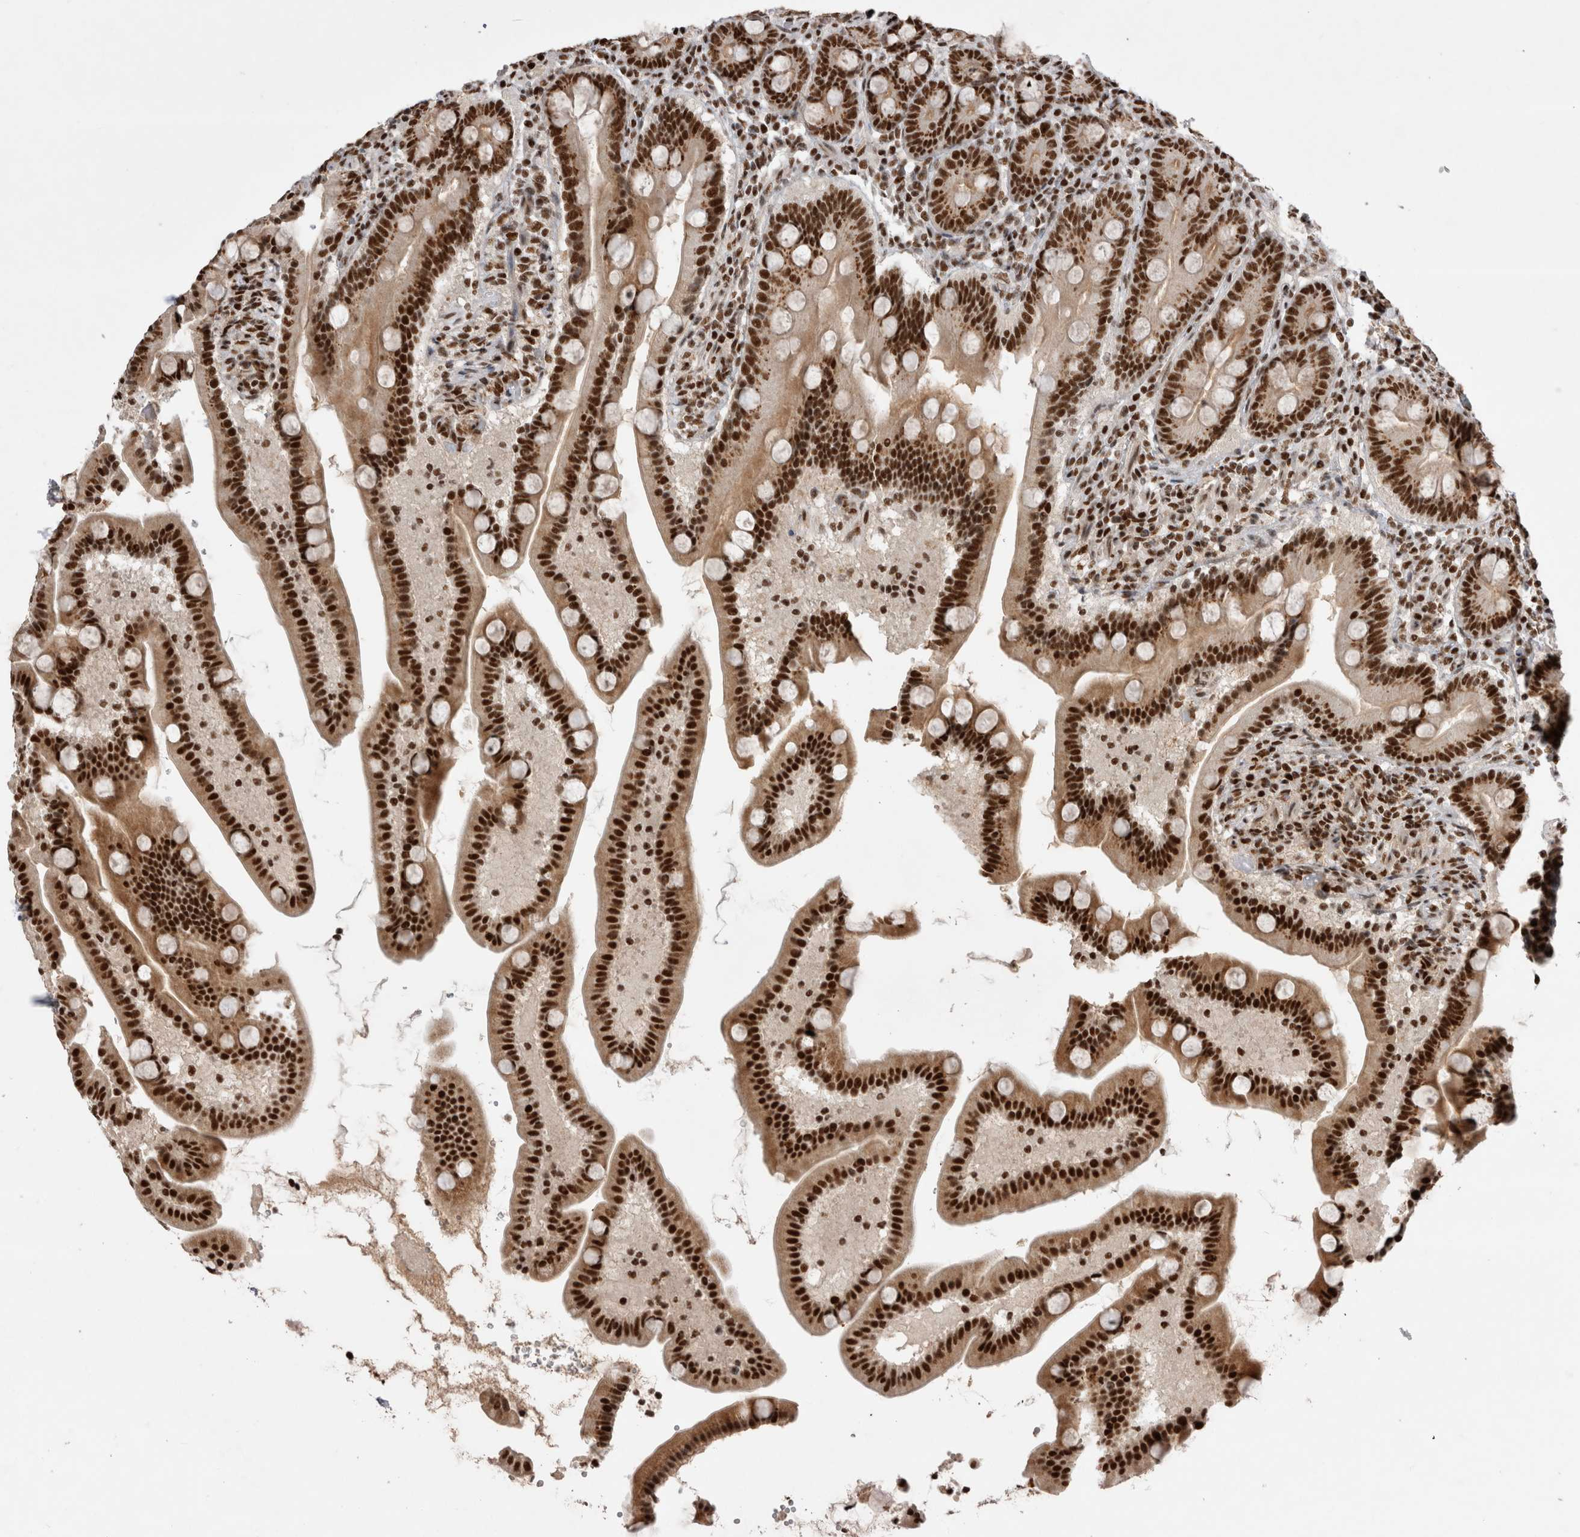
{"staining": {"intensity": "strong", "quantity": ">75%", "location": "cytoplasmic/membranous,nuclear"}, "tissue": "duodenum", "cell_type": "Glandular cells", "image_type": "normal", "snomed": [{"axis": "morphology", "description": "Normal tissue, NOS"}, {"axis": "topography", "description": "Duodenum"}], "caption": "A high amount of strong cytoplasmic/membranous,nuclear staining is identified in about >75% of glandular cells in unremarkable duodenum. The protein of interest is stained brown, and the nuclei are stained in blue (DAB IHC with brightfield microscopy, high magnification).", "gene": "EYA2", "patient": {"sex": "male", "age": 54}}